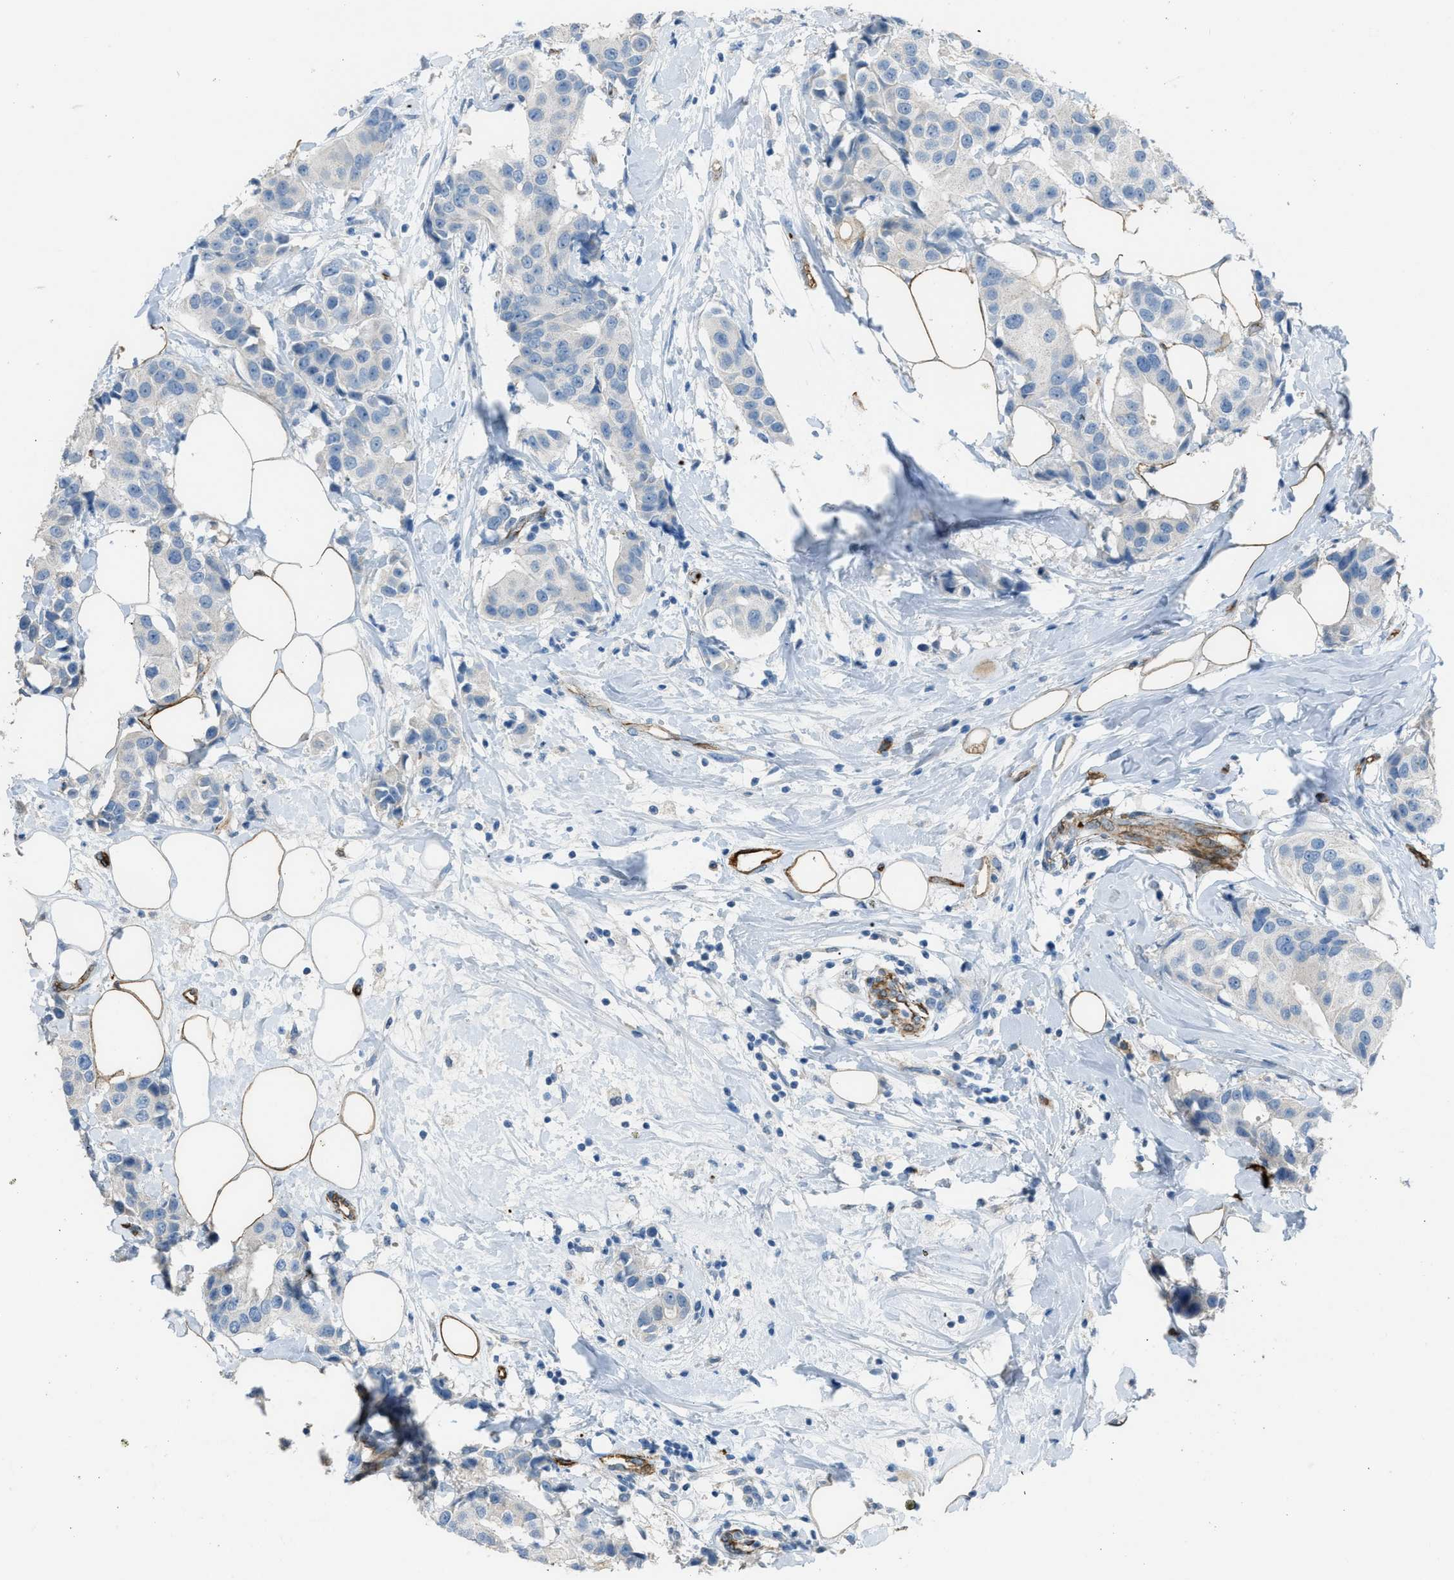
{"staining": {"intensity": "negative", "quantity": "none", "location": "none"}, "tissue": "breast cancer", "cell_type": "Tumor cells", "image_type": "cancer", "snomed": [{"axis": "morphology", "description": "Normal tissue, NOS"}, {"axis": "morphology", "description": "Duct carcinoma"}, {"axis": "topography", "description": "Breast"}], "caption": "Immunohistochemistry of breast infiltrating ductal carcinoma displays no positivity in tumor cells.", "gene": "SLC22A15", "patient": {"sex": "female", "age": 39}}